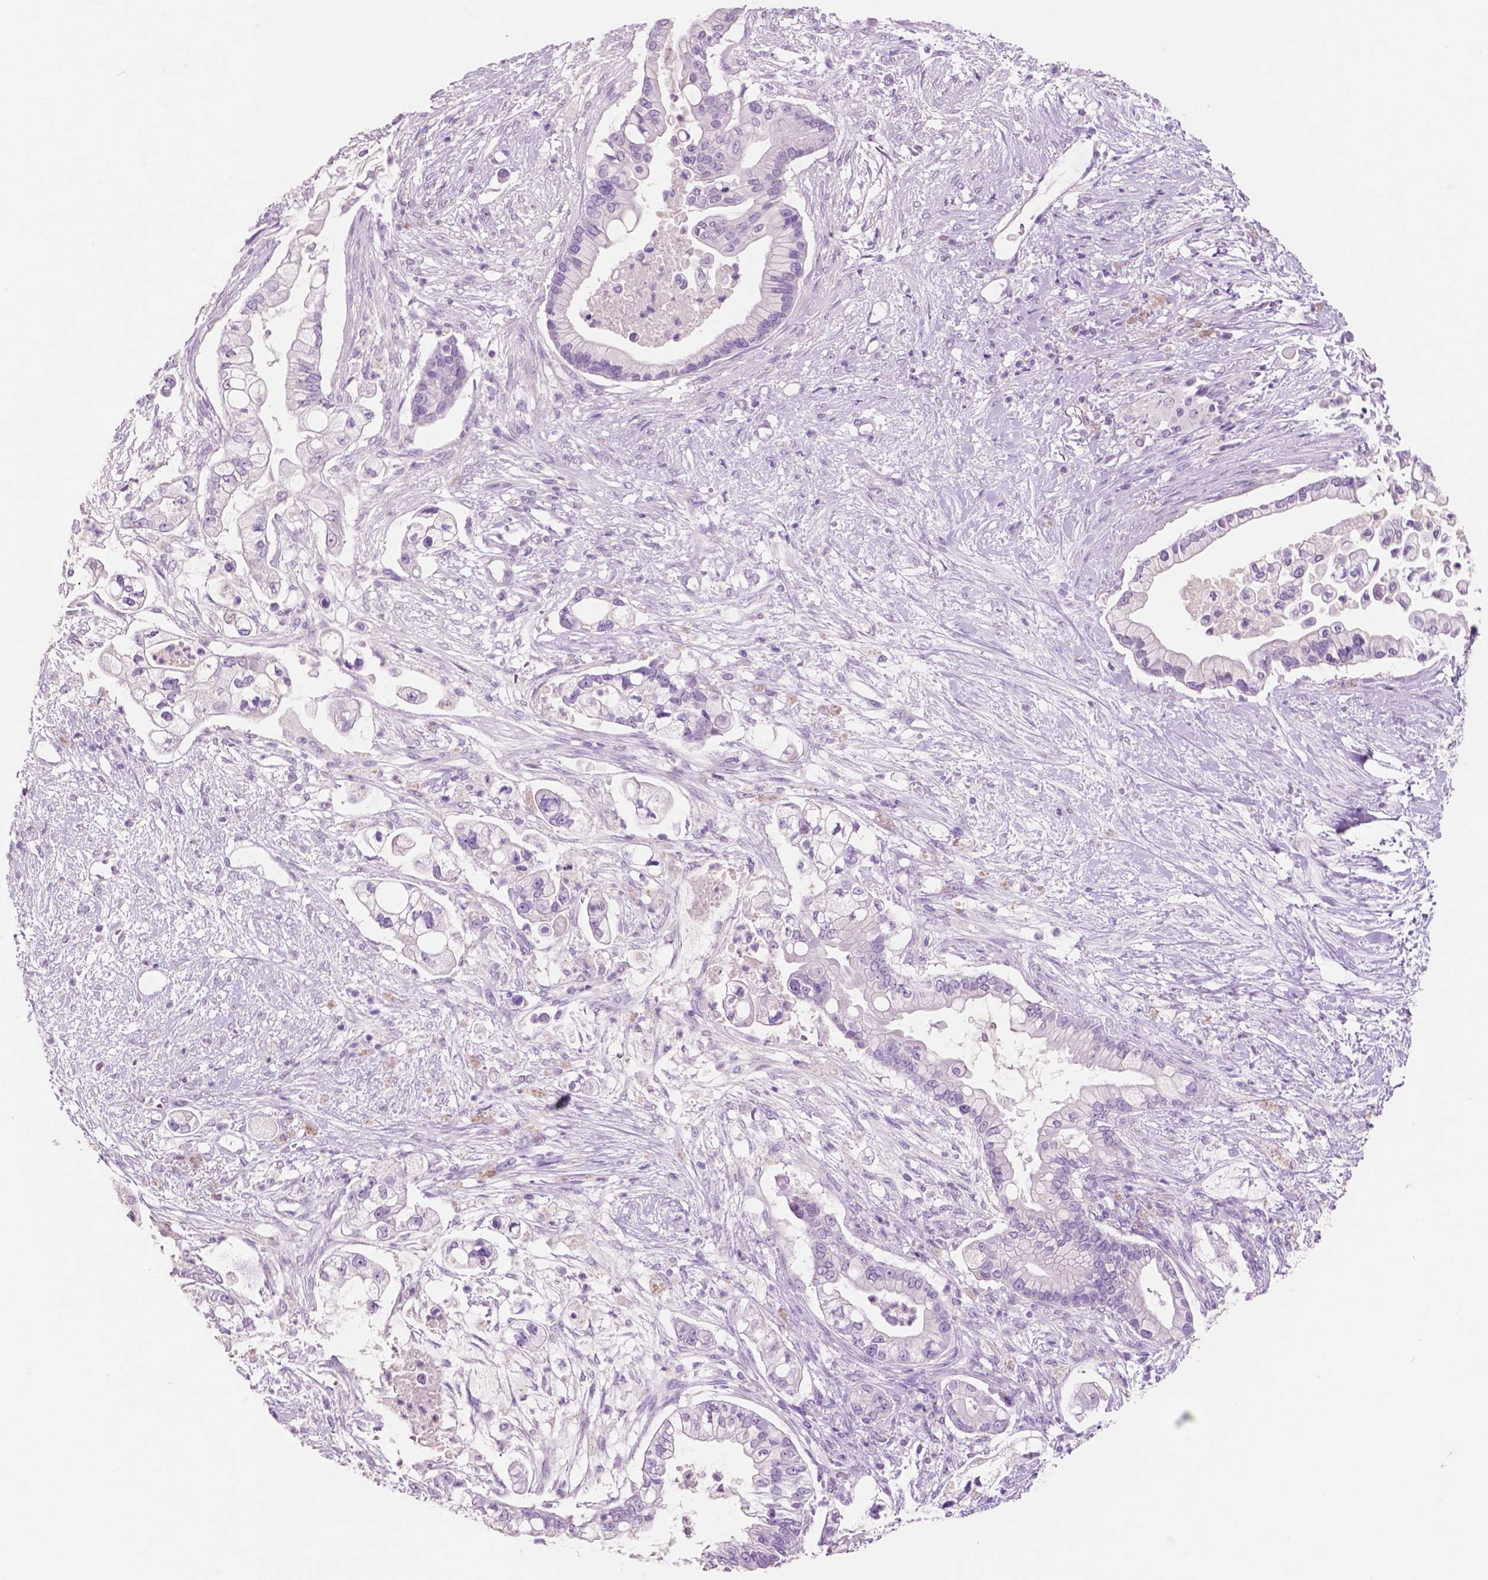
{"staining": {"intensity": "negative", "quantity": "none", "location": "none"}, "tissue": "pancreatic cancer", "cell_type": "Tumor cells", "image_type": "cancer", "snomed": [{"axis": "morphology", "description": "Adenocarcinoma, NOS"}, {"axis": "topography", "description": "Pancreas"}], "caption": "An IHC photomicrograph of pancreatic cancer (adenocarcinoma) is shown. There is no staining in tumor cells of pancreatic cancer (adenocarcinoma). Brightfield microscopy of immunohistochemistry stained with DAB (brown) and hematoxylin (blue), captured at high magnification.", "gene": "IDO1", "patient": {"sex": "female", "age": 69}}